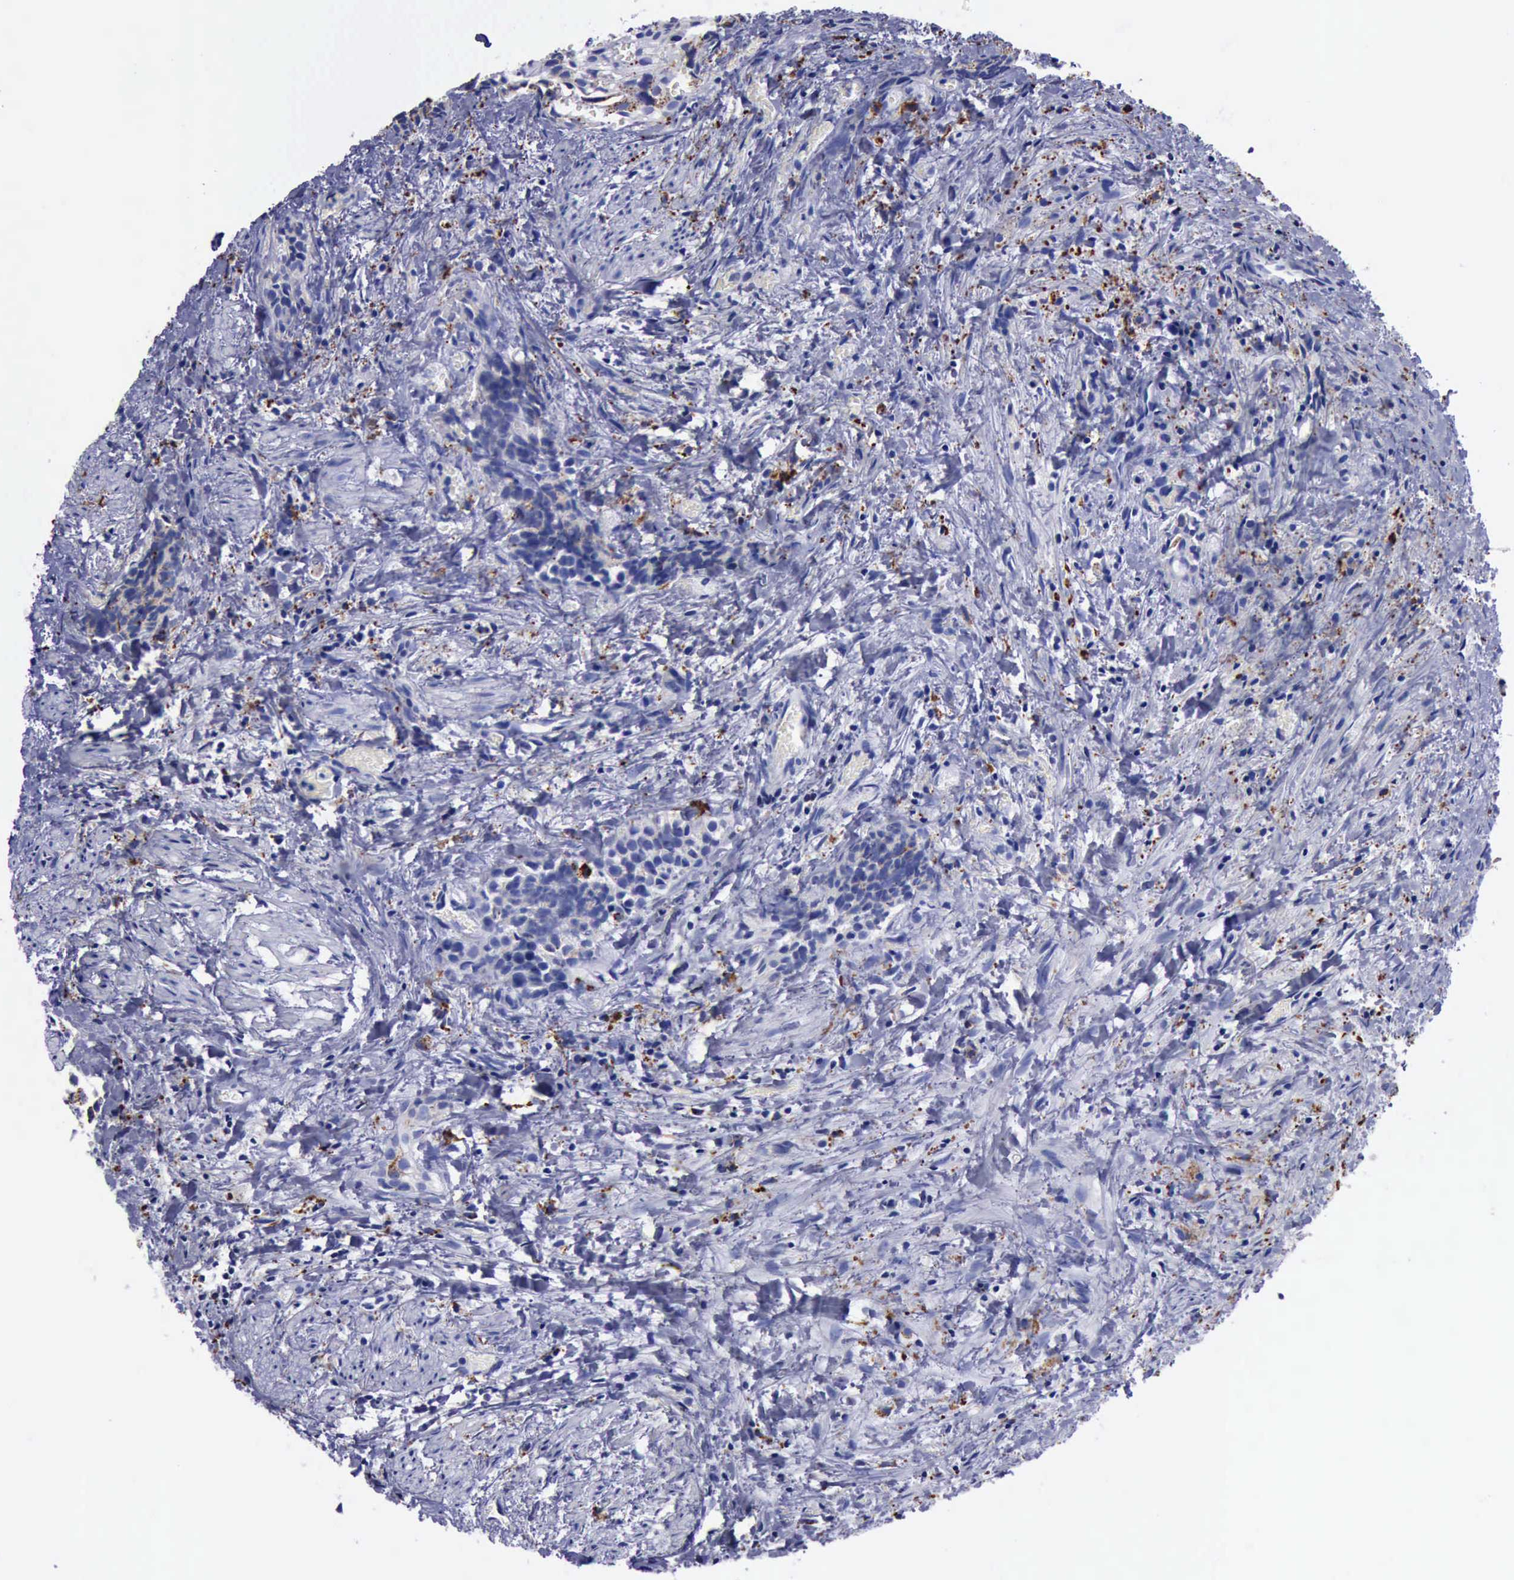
{"staining": {"intensity": "weak", "quantity": "25%-75%", "location": "cytoplasmic/membranous"}, "tissue": "urothelial cancer", "cell_type": "Tumor cells", "image_type": "cancer", "snomed": [{"axis": "morphology", "description": "Urothelial carcinoma, High grade"}, {"axis": "topography", "description": "Urinary bladder"}], "caption": "The image reveals staining of urothelial carcinoma (high-grade), revealing weak cytoplasmic/membranous protein positivity (brown color) within tumor cells.", "gene": "CTSD", "patient": {"sex": "female", "age": 78}}